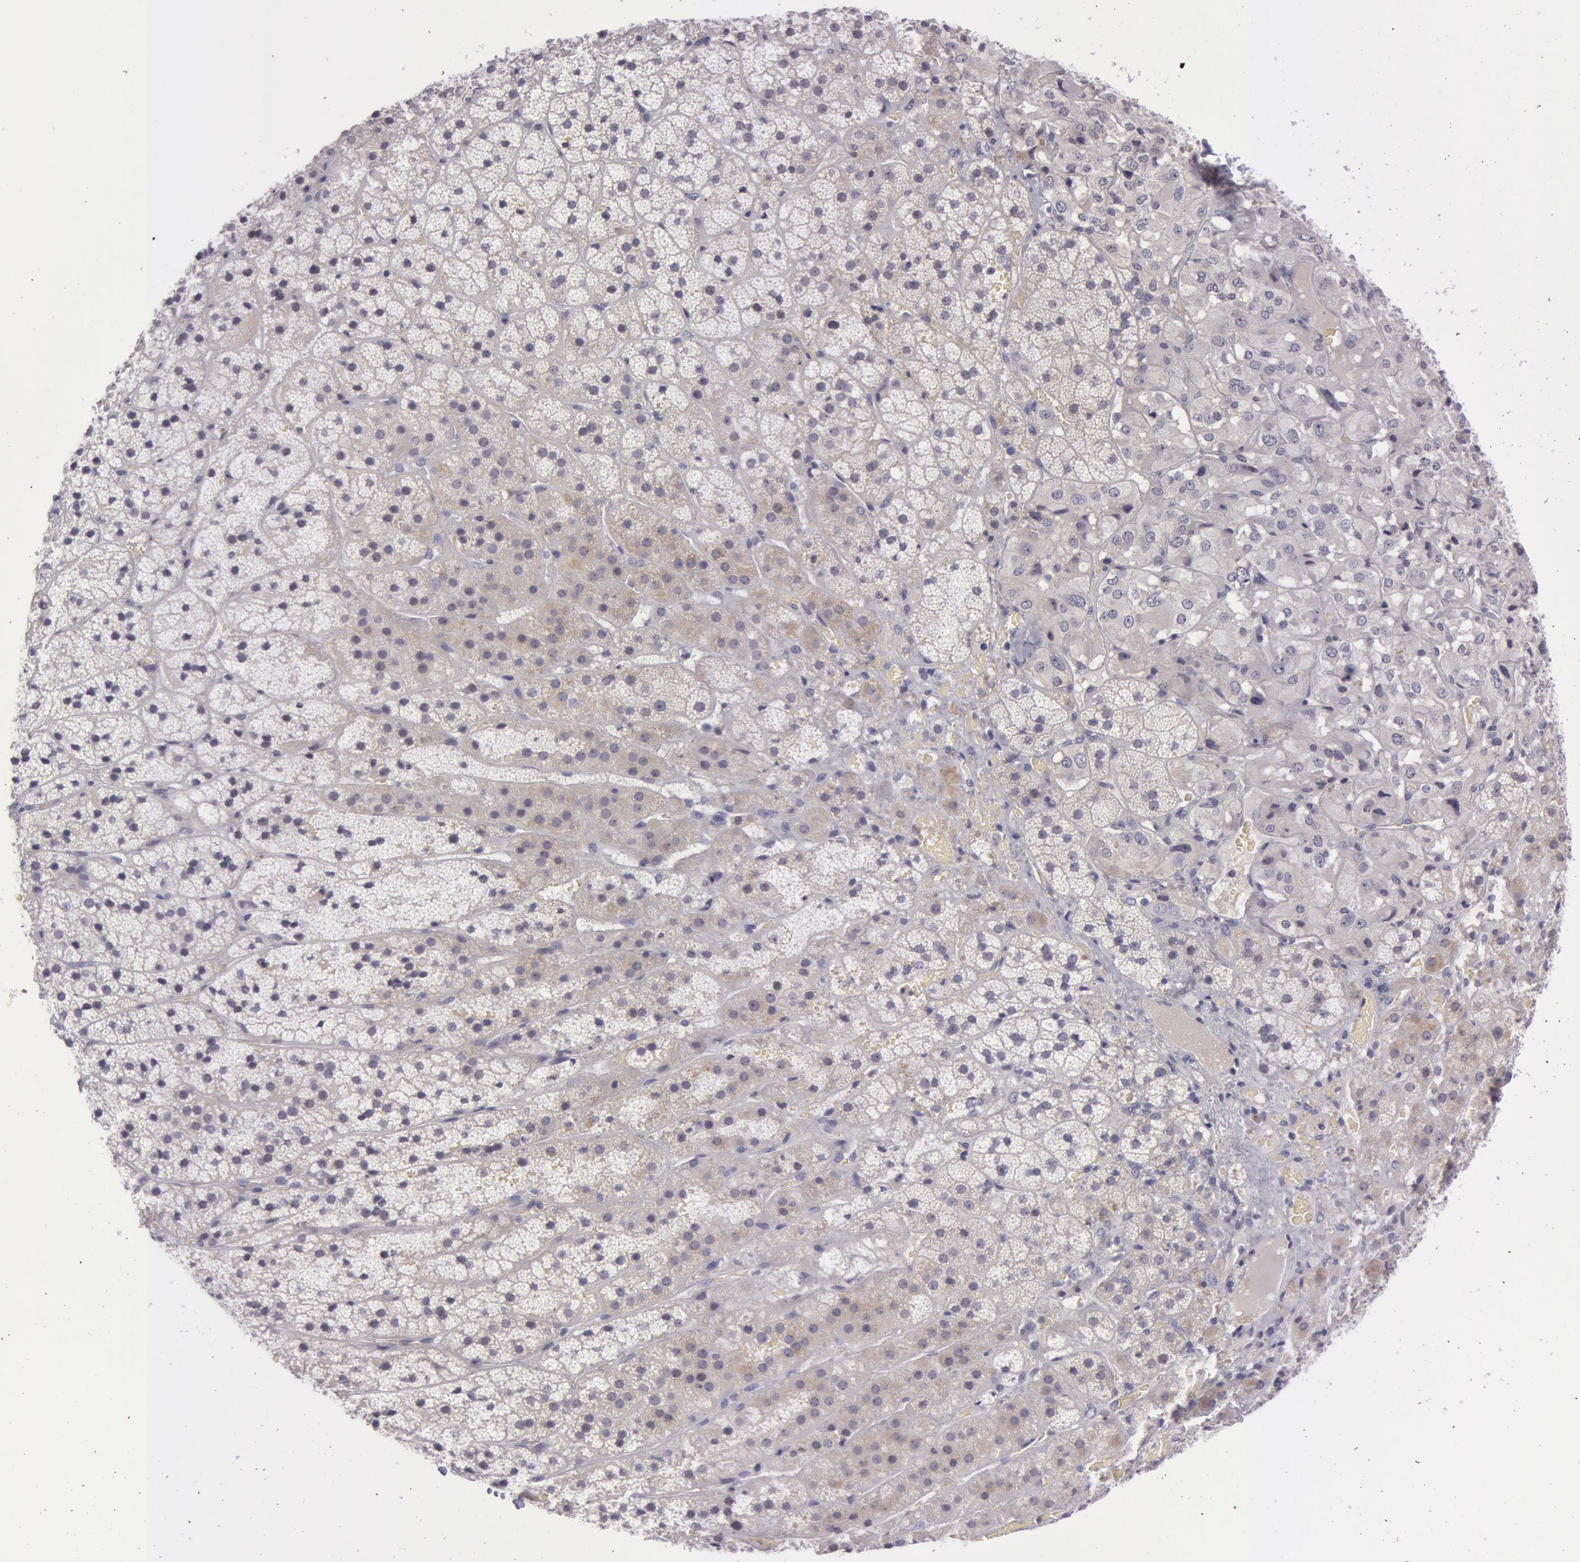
{"staining": {"intensity": "weak", "quantity": "<25%", "location": "cytoplasmic/membranous"}, "tissue": "adrenal gland", "cell_type": "Glandular cells", "image_type": "normal", "snomed": [{"axis": "morphology", "description": "Normal tissue, NOS"}, {"axis": "topography", "description": "Adrenal gland"}], "caption": "DAB (3,3'-diaminobenzidine) immunohistochemical staining of unremarkable adrenal gland displays no significant expression in glandular cells.", "gene": "IL1RN", "patient": {"sex": "female", "age": 44}}